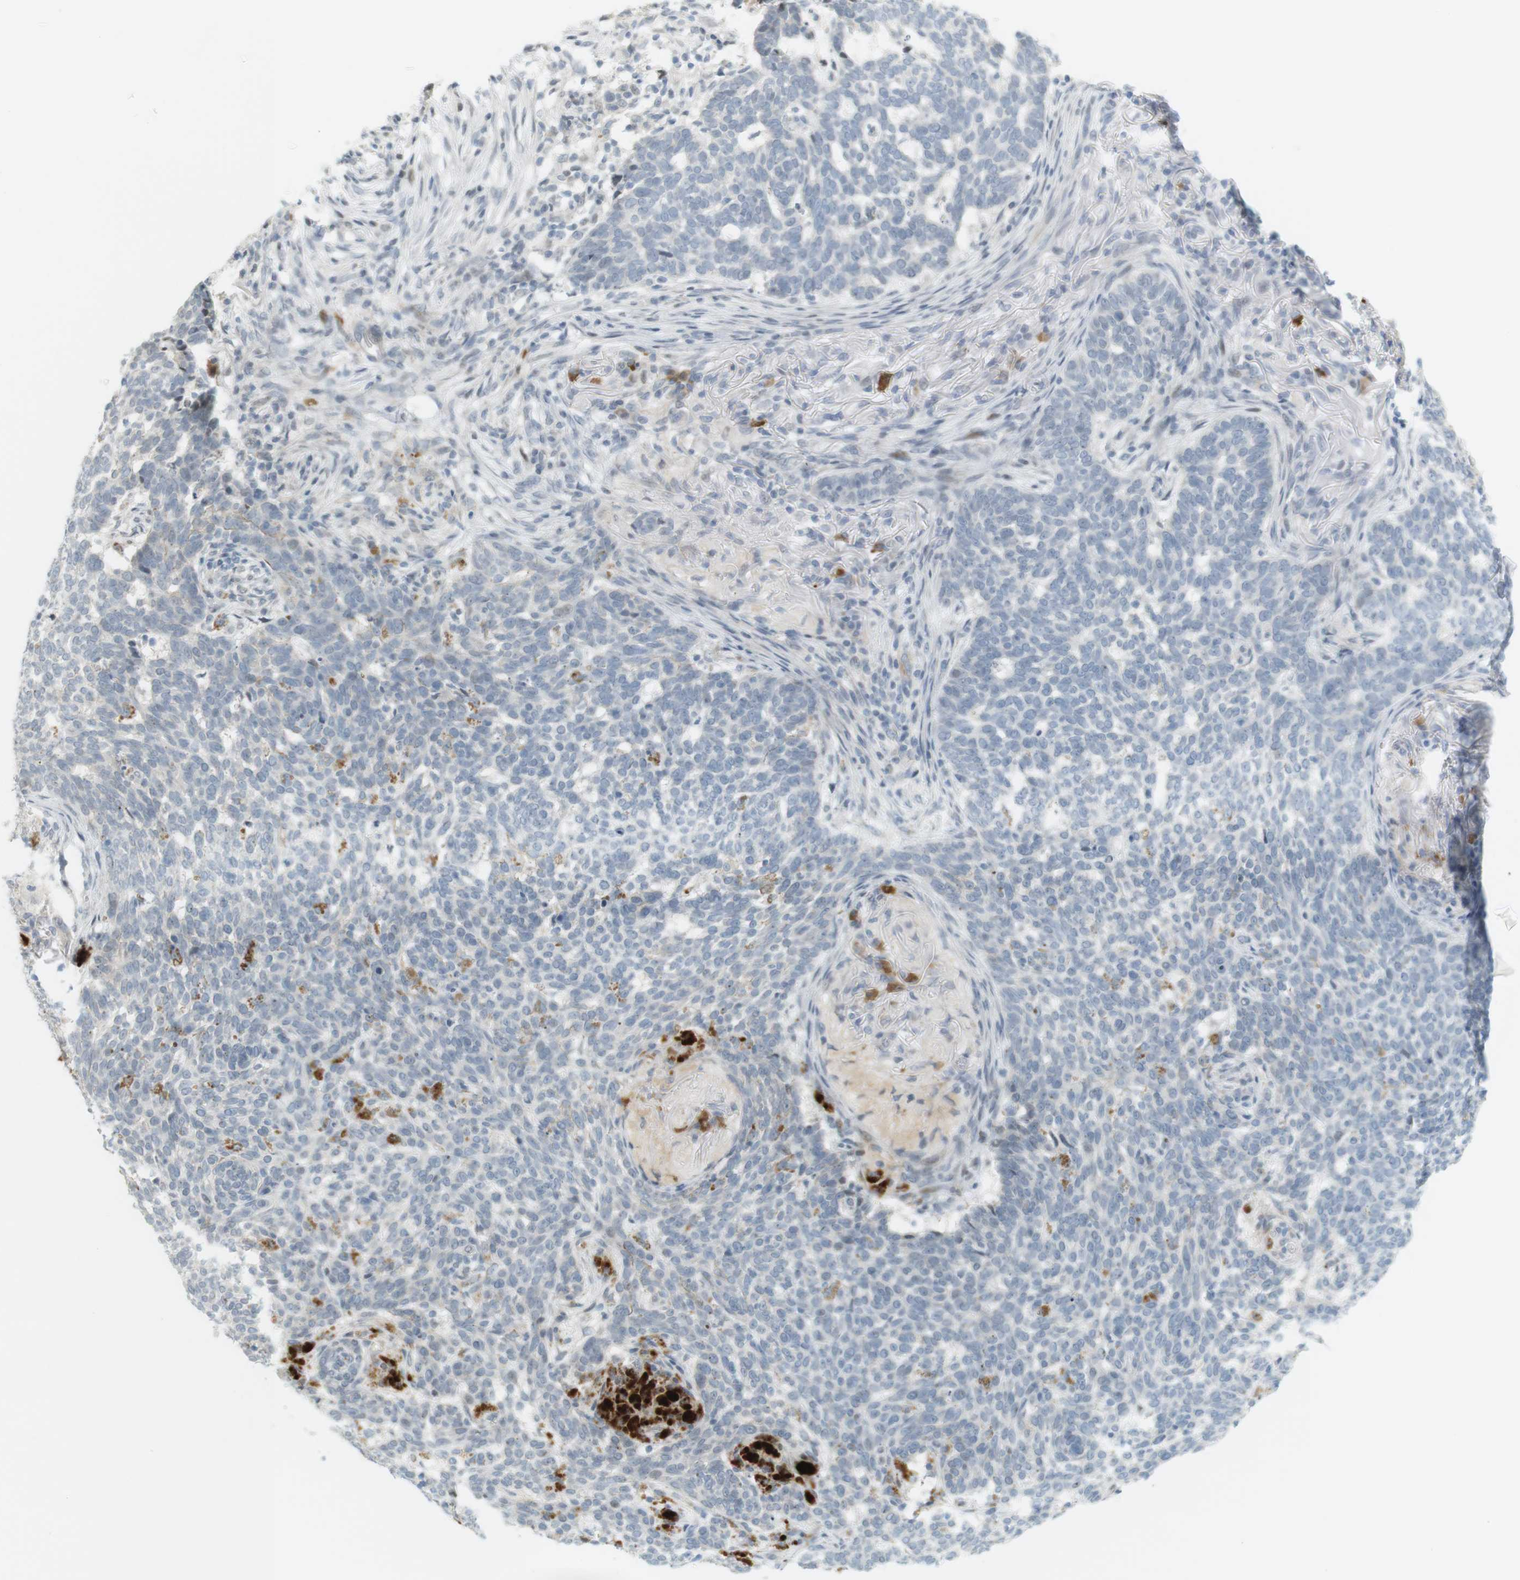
{"staining": {"intensity": "negative", "quantity": "none", "location": "none"}, "tissue": "skin cancer", "cell_type": "Tumor cells", "image_type": "cancer", "snomed": [{"axis": "morphology", "description": "Basal cell carcinoma"}, {"axis": "topography", "description": "Skin"}], "caption": "Tumor cells show no significant positivity in skin cancer (basal cell carcinoma). (DAB immunohistochemistry (IHC), high magnification).", "gene": "DMC1", "patient": {"sex": "male", "age": 85}}